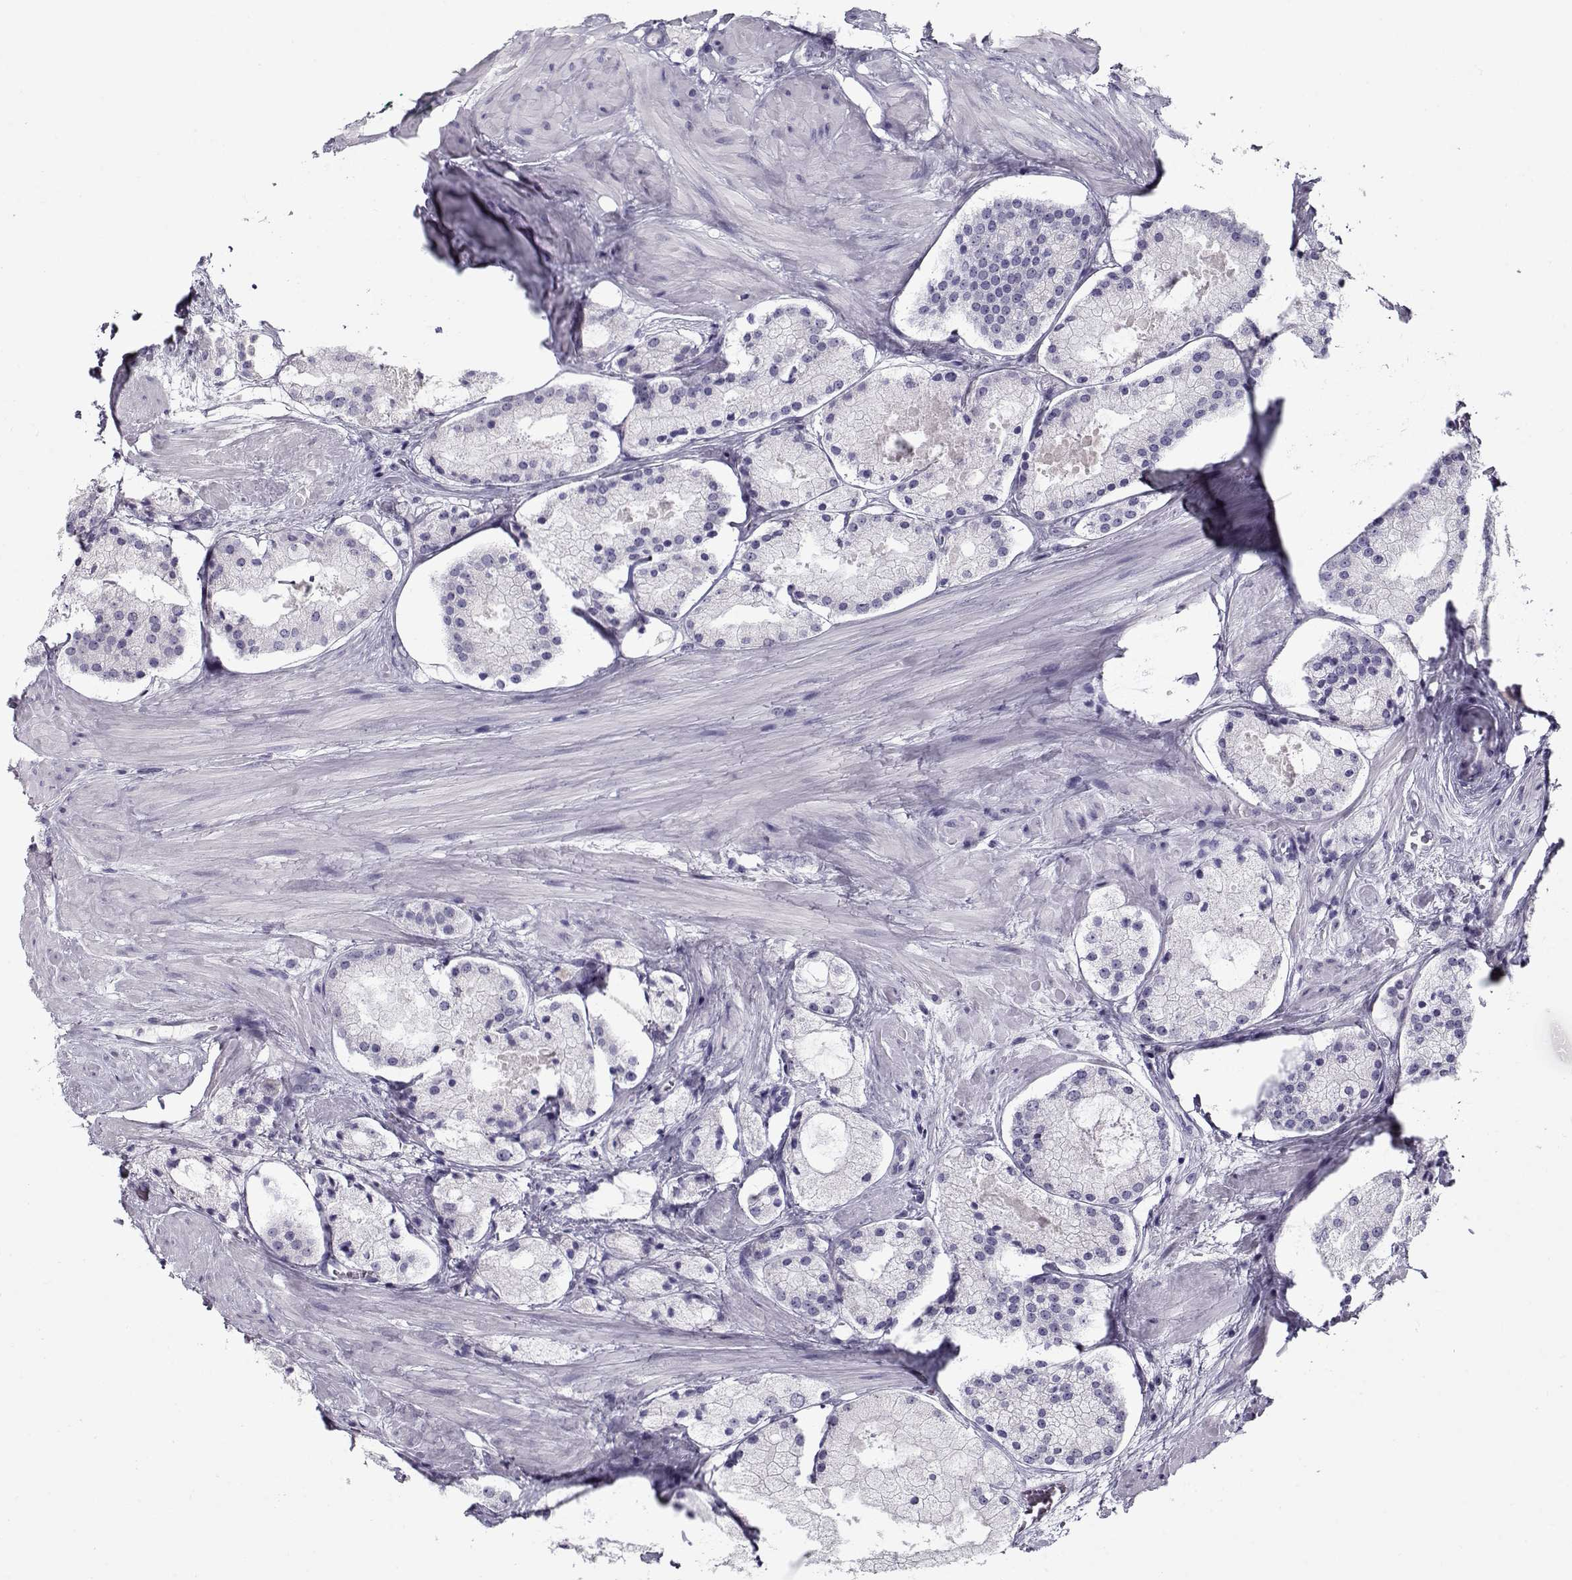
{"staining": {"intensity": "negative", "quantity": "none", "location": "none"}, "tissue": "prostate cancer", "cell_type": "Tumor cells", "image_type": "cancer", "snomed": [{"axis": "morphology", "description": "Adenocarcinoma, NOS"}, {"axis": "morphology", "description": "Adenocarcinoma, High grade"}, {"axis": "topography", "description": "Prostate"}], "caption": "This micrograph is of prostate adenocarcinoma (high-grade) stained with IHC to label a protein in brown with the nuclei are counter-stained blue. There is no staining in tumor cells.", "gene": "GAGE2A", "patient": {"sex": "male", "age": 64}}